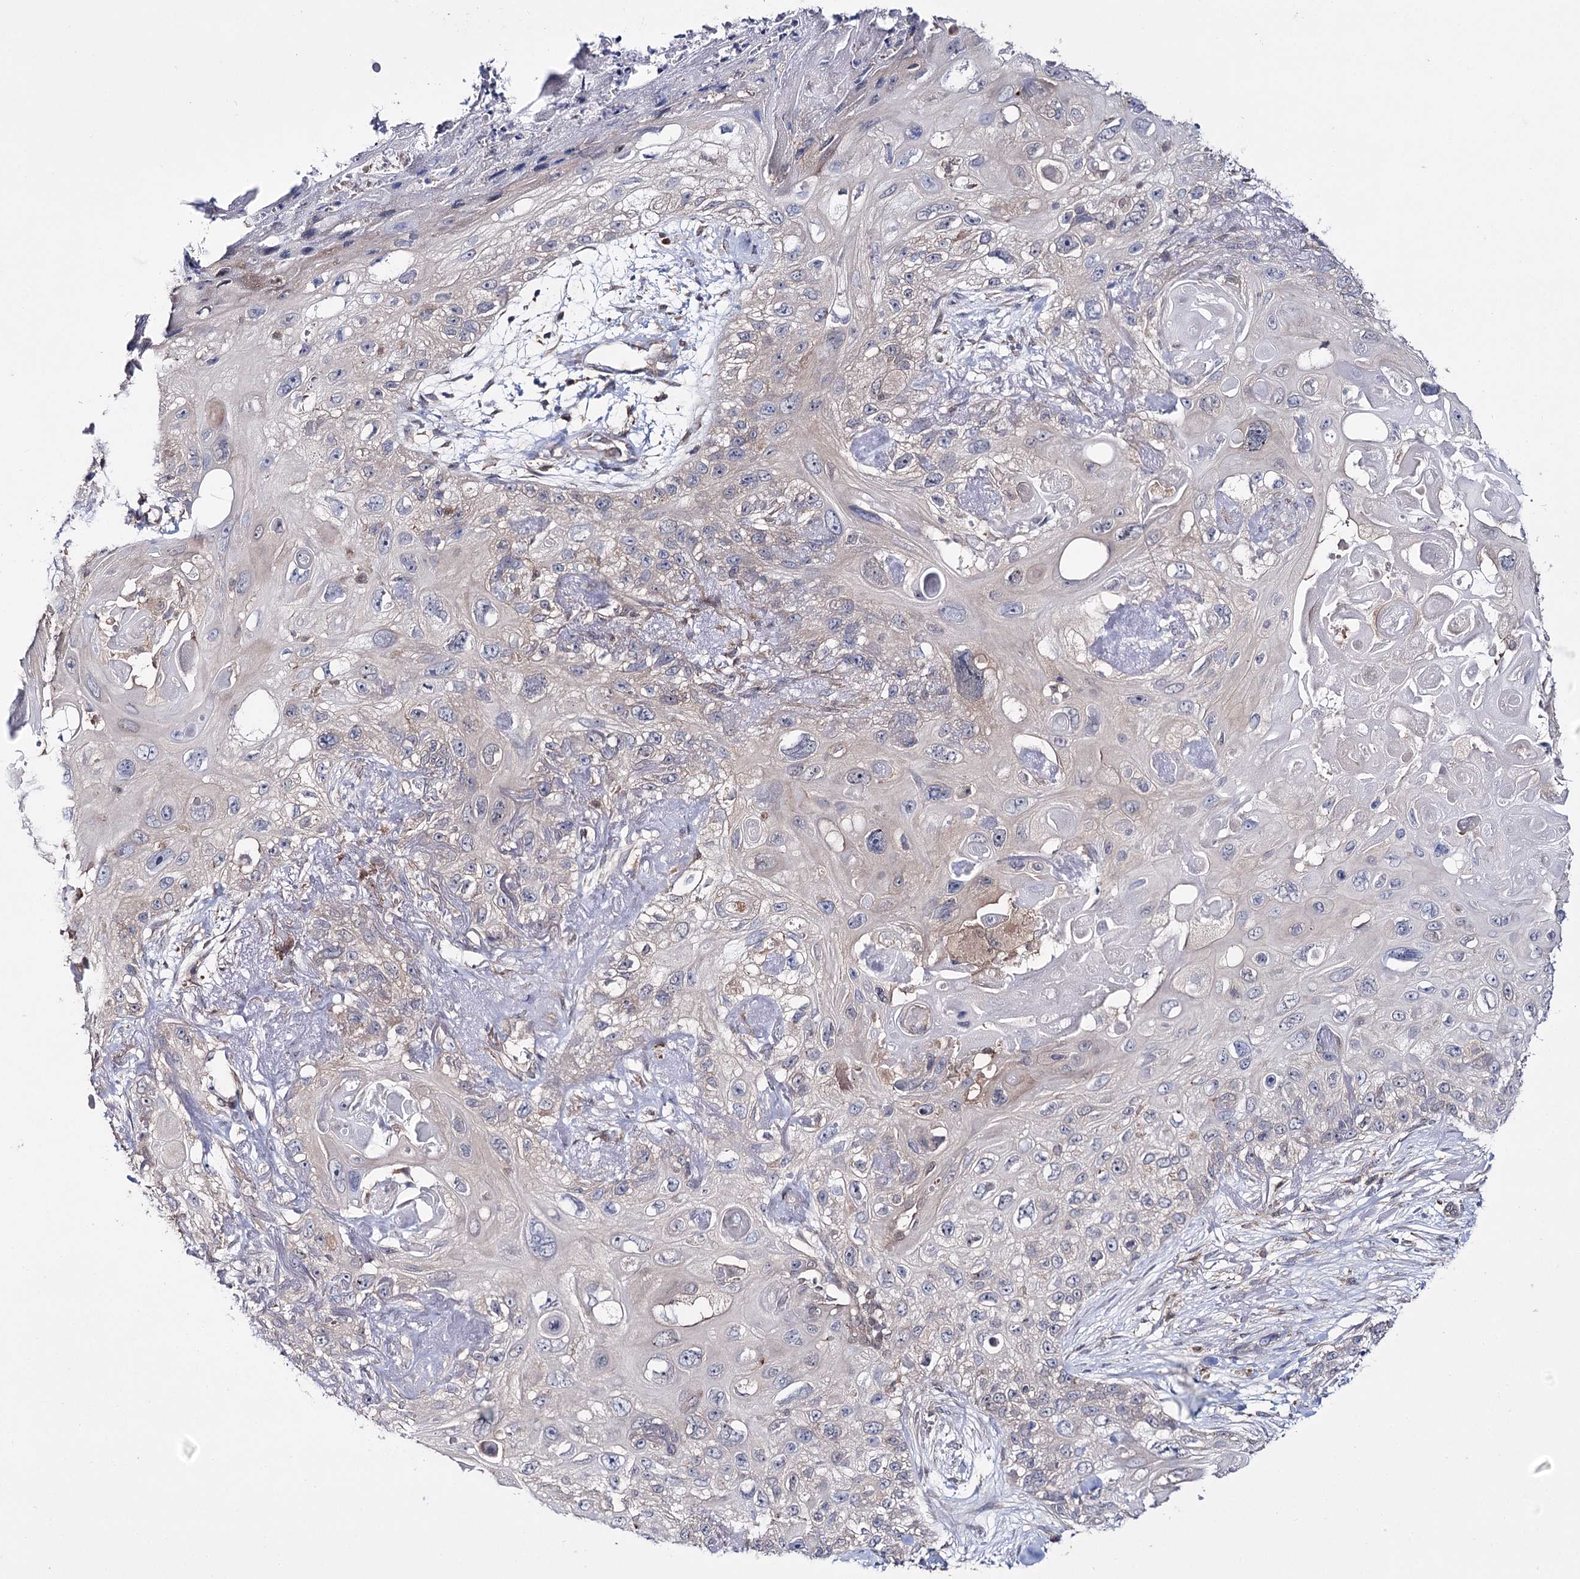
{"staining": {"intensity": "negative", "quantity": "none", "location": "none"}, "tissue": "skin cancer", "cell_type": "Tumor cells", "image_type": "cancer", "snomed": [{"axis": "morphology", "description": "Normal tissue, NOS"}, {"axis": "morphology", "description": "Squamous cell carcinoma, NOS"}, {"axis": "topography", "description": "Skin"}], "caption": "Immunohistochemistry (IHC) histopathology image of squamous cell carcinoma (skin) stained for a protein (brown), which displays no staining in tumor cells. (Brightfield microscopy of DAB (3,3'-diaminobenzidine) IHC at high magnification).", "gene": "PTER", "patient": {"sex": "male", "age": 72}}